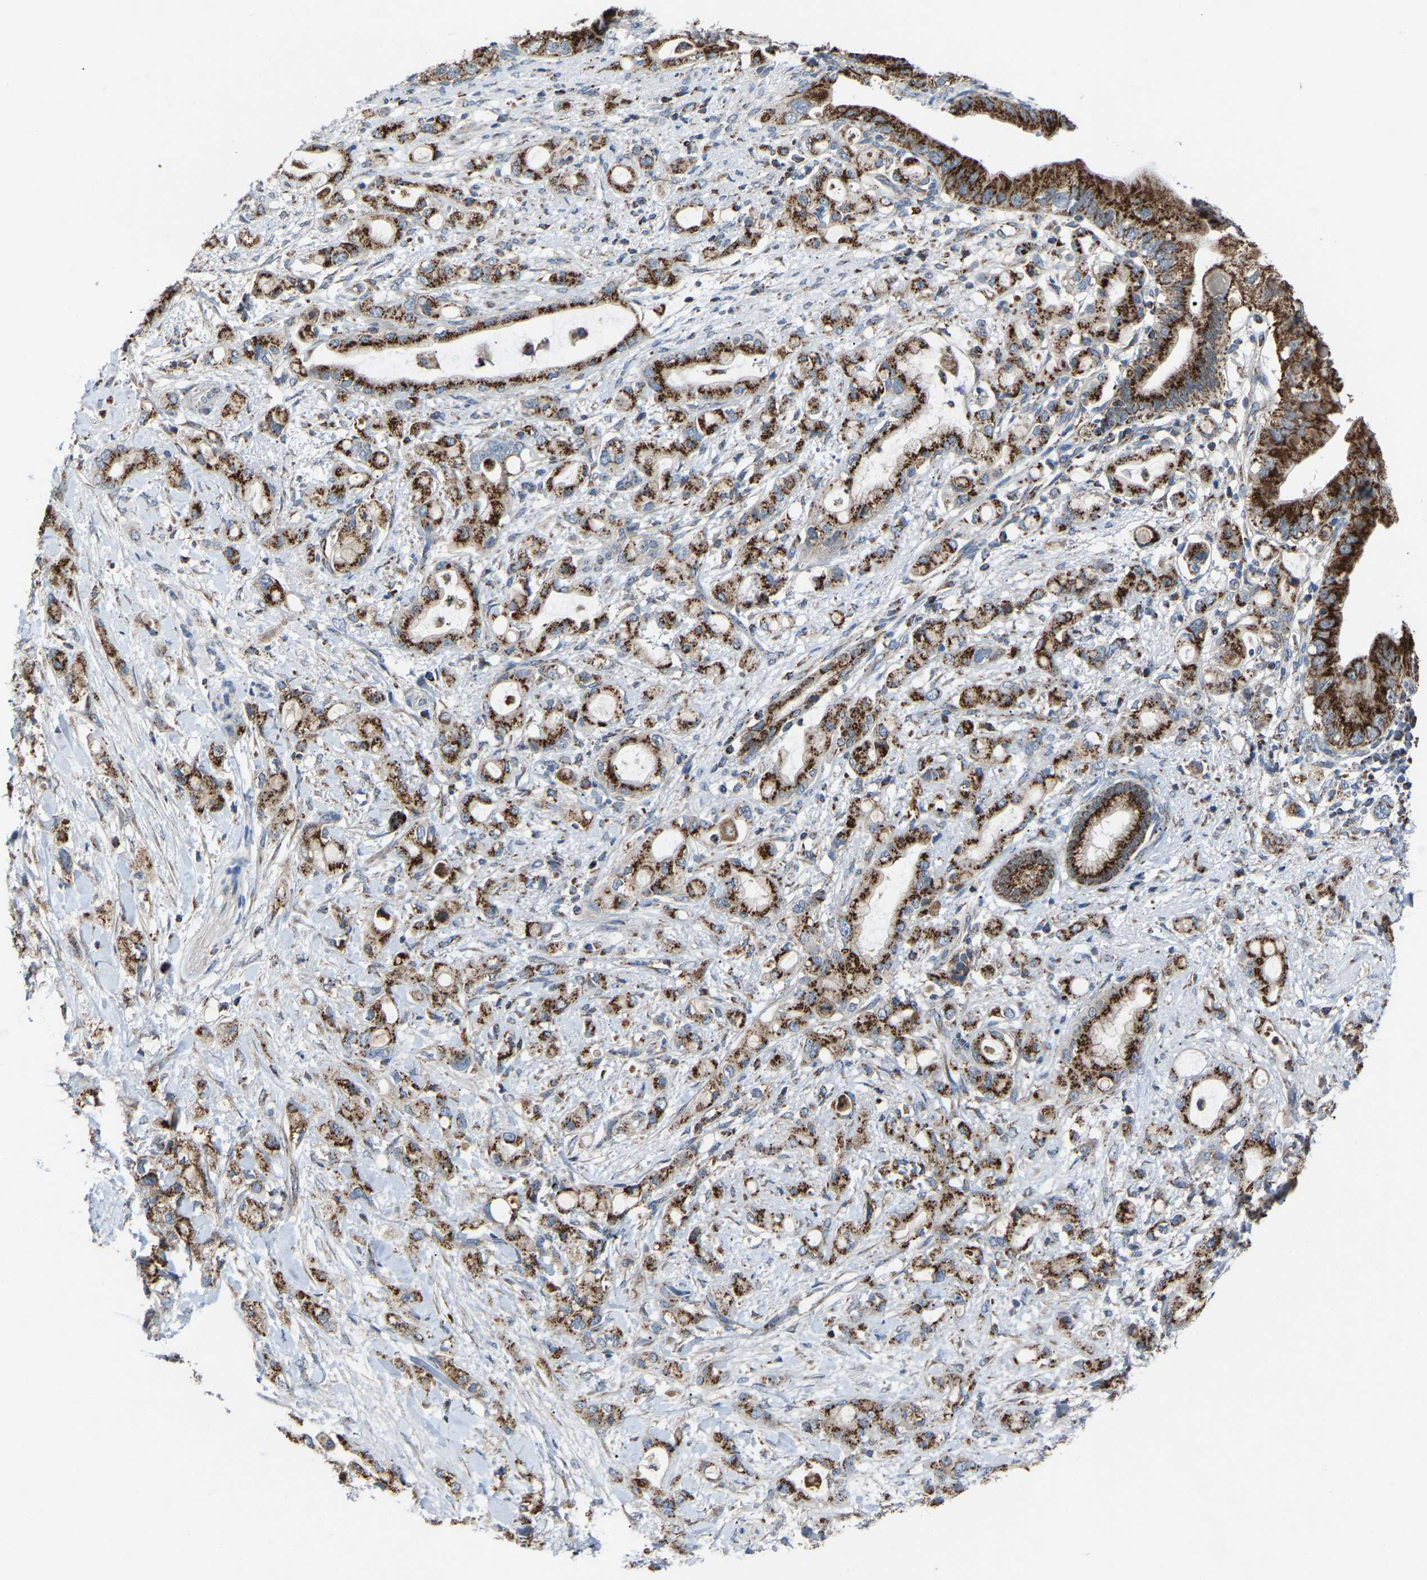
{"staining": {"intensity": "strong", "quantity": ">75%", "location": "cytoplasmic/membranous"}, "tissue": "pancreatic cancer", "cell_type": "Tumor cells", "image_type": "cancer", "snomed": [{"axis": "morphology", "description": "Adenocarcinoma, NOS"}, {"axis": "topography", "description": "Pancreas"}], "caption": "Immunohistochemistry (IHC) image of pancreatic cancer stained for a protein (brown), which exhibits high levels of strong cytoplasmic/membranous staining in about >75% of tumor cells.", "gene": "CANT1", "patient": {"sex": "female", "age": 56}}